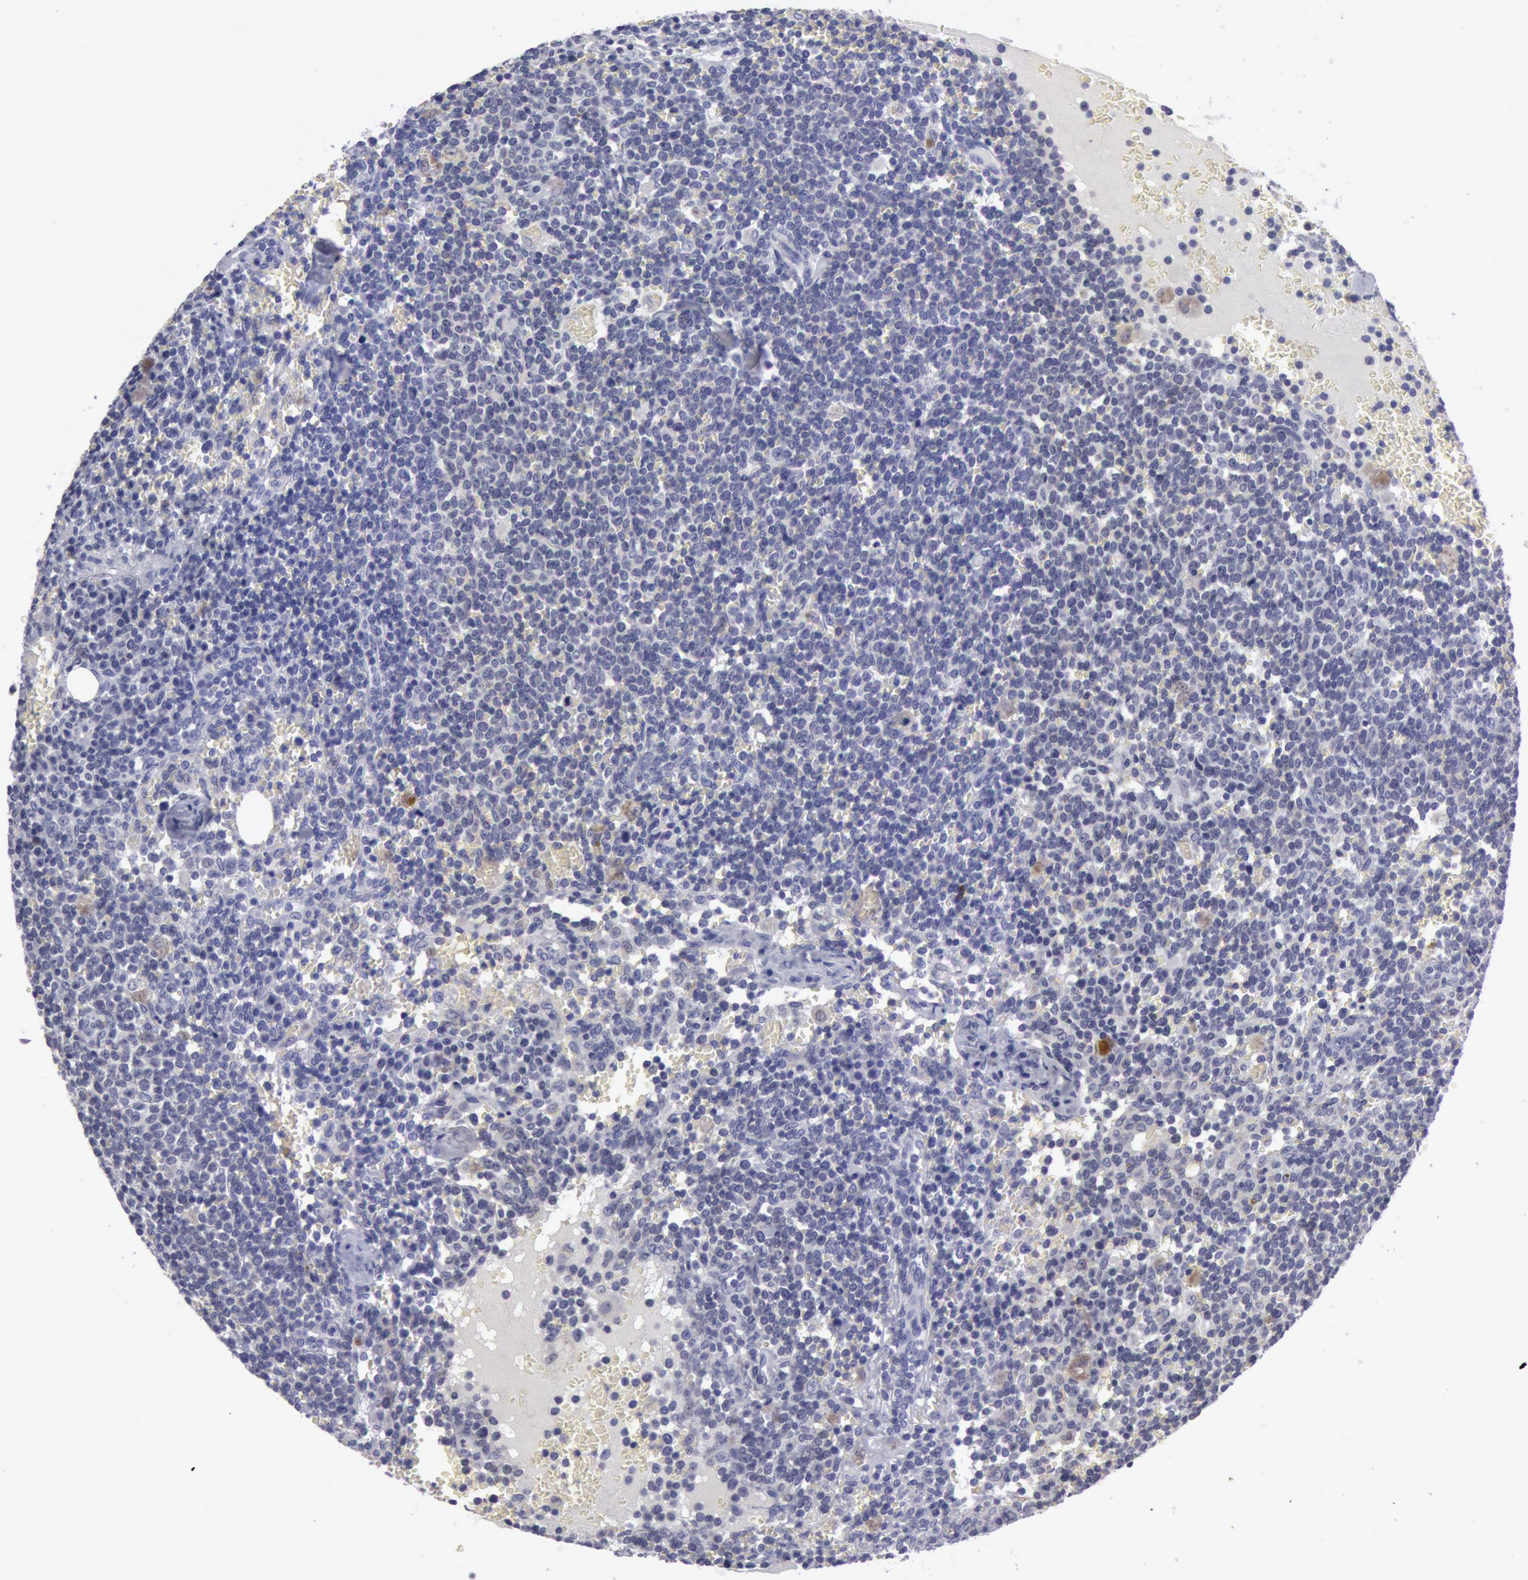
{"staining": {"intensity": "negative", "quantity": "none", "location": "none"}, "tissue": "lymphoma", "cell_type": "Tumor cells", "image_type": "cancer", "snomed": [{"axis": "morphology", "description": "Malignant lymphoma, non-Hodgkin's type, High grade"}, {"axis": "topography", "description": "Lymph node"}], "caption": "This is a micrograph of IHC staining of lymphoma, which shows no staining in tumor cells.", "gene": "NLGN4X", "patient": {"sex": "female", "age": 76}}